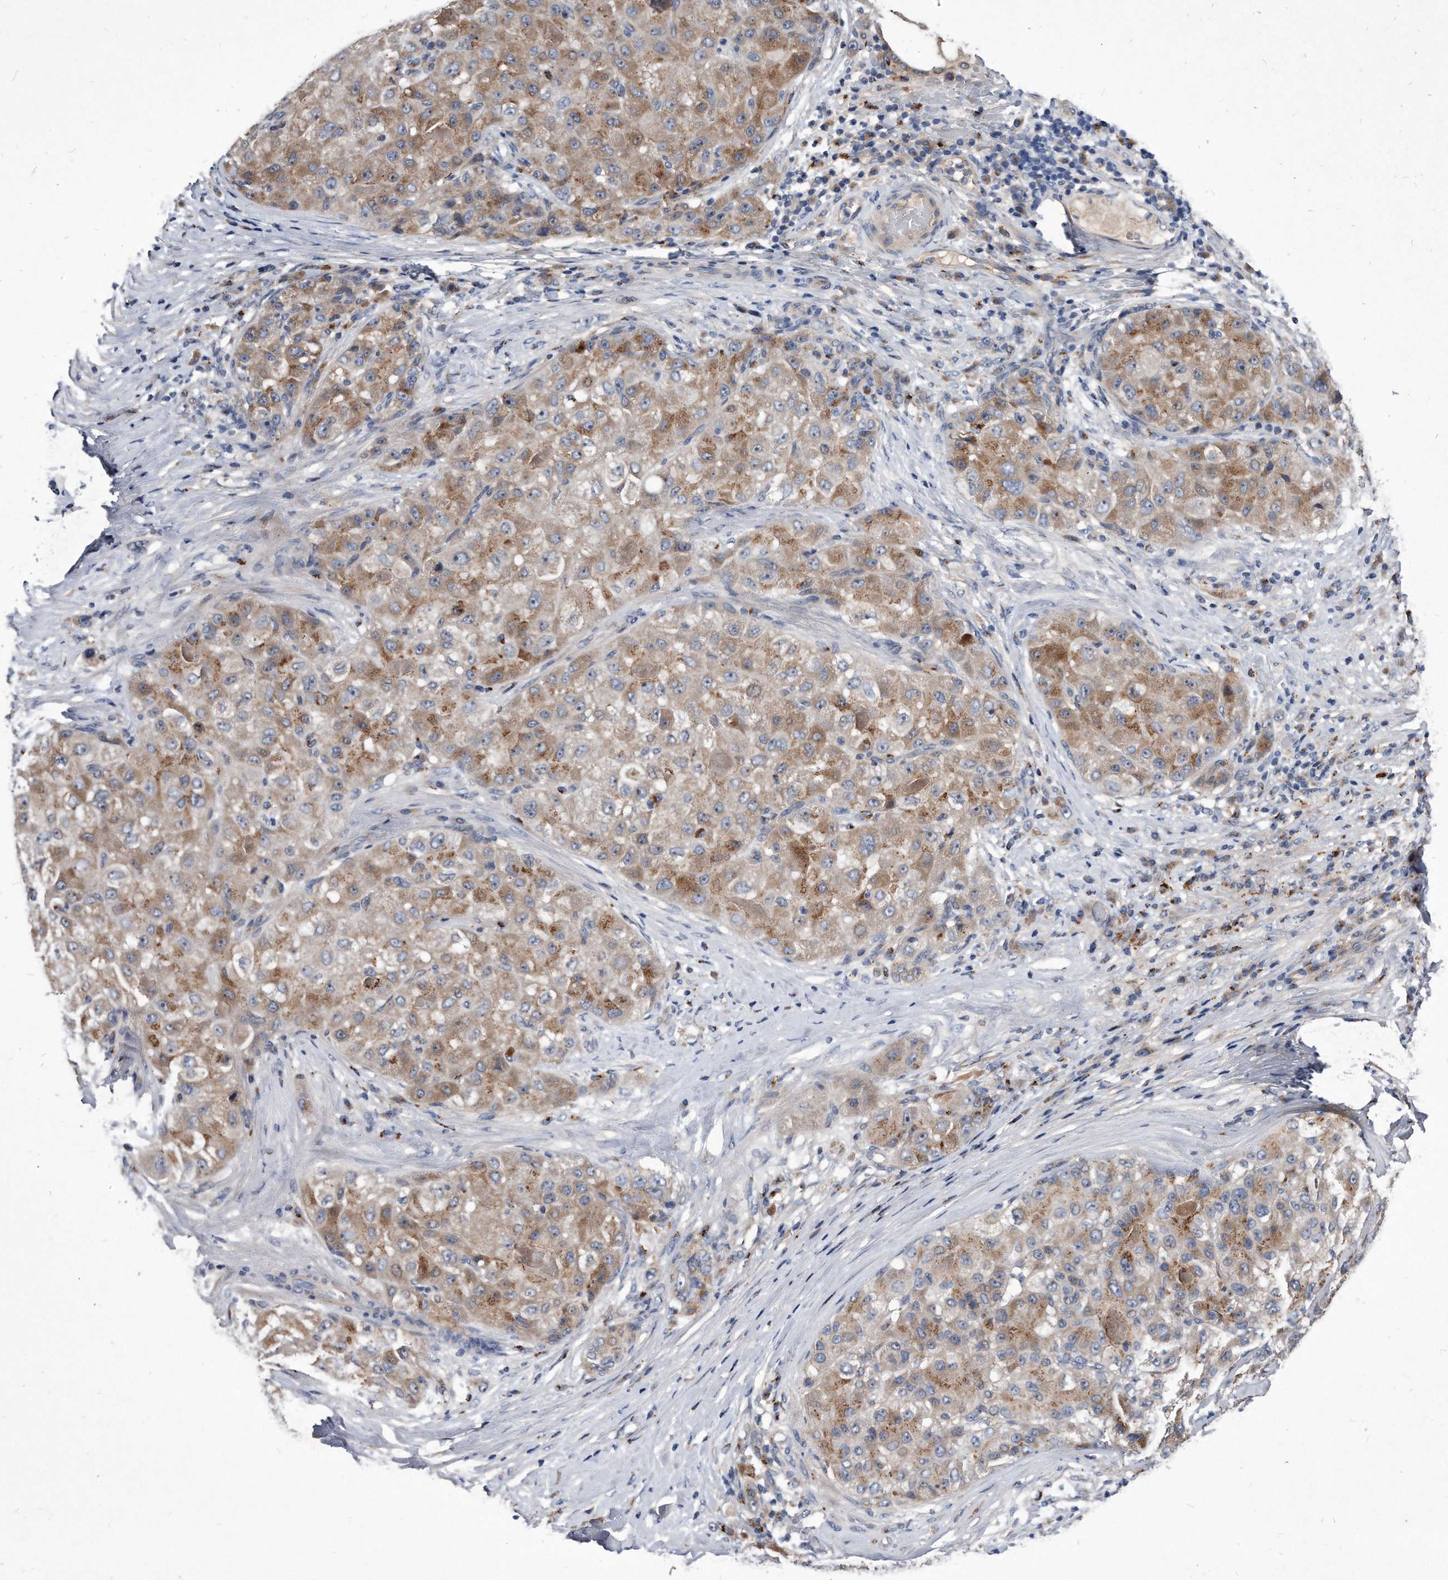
{"staining": {"intensity": "moderate", "quantity": ">75%", "location": "cytoplasmic/membranous"}, "tissue": "liver cancer", "cell_type": "Tumor cells", "image_type": "cancer", "snomed": [{"axis": "morphology", "description": "Carcinoma, Hepatocellular, NOS"}, {"axis": "topography", "description": "Liver"}], "caption": "An immunohistochemistry (IHC) micrograph of tumor tissue is shown. Protein staining in brown shows moderate cytoplasmic/membranous positivity in liver cancer within tumor cells.", "gene": "MGAT4A", "patient": {"sex": "male", "age": 80}}